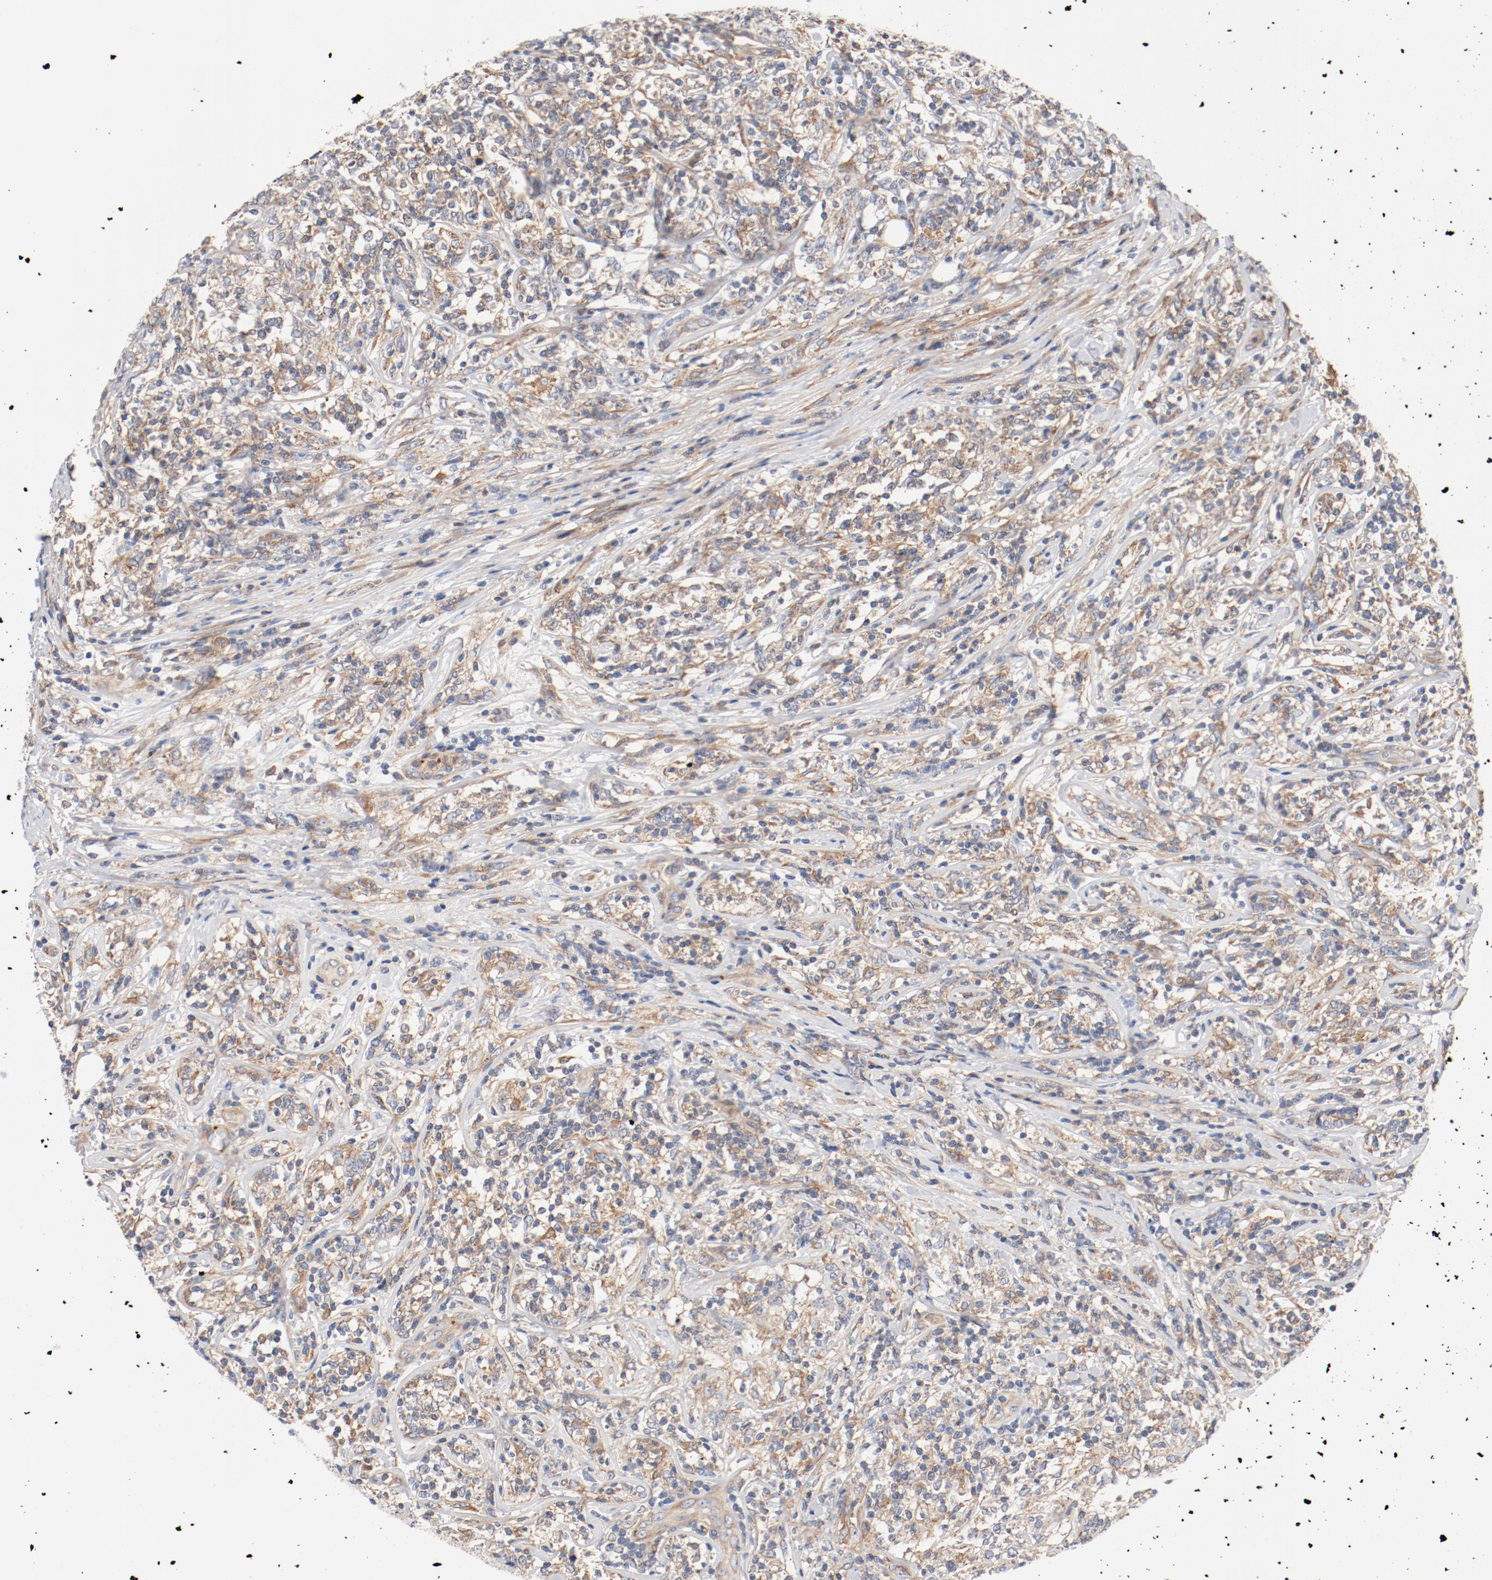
{"staining": {"intensity": "weak", "quantity": "25%-75%", "location": "cytoplasmic/membranous"}, "tissue": "lymphoma", "cell_type": "Tumor cells", "image_type": "cancer", "snomed": [{"axis": "morphology", "description": "Malignant lymphoma, non-Hodgkin's type, High grade"}, {"axis": "topography", "description": "Lymph node"}], "caption": "Protein expression analysis of high-grade malignant lymphoma, non-Hodgkin's type shows weak cytoplasmic/membranous staining in about 25%-75% of tumor cells.", "gene": "ILK", "patient": {"sex": "female", "age": 84}}